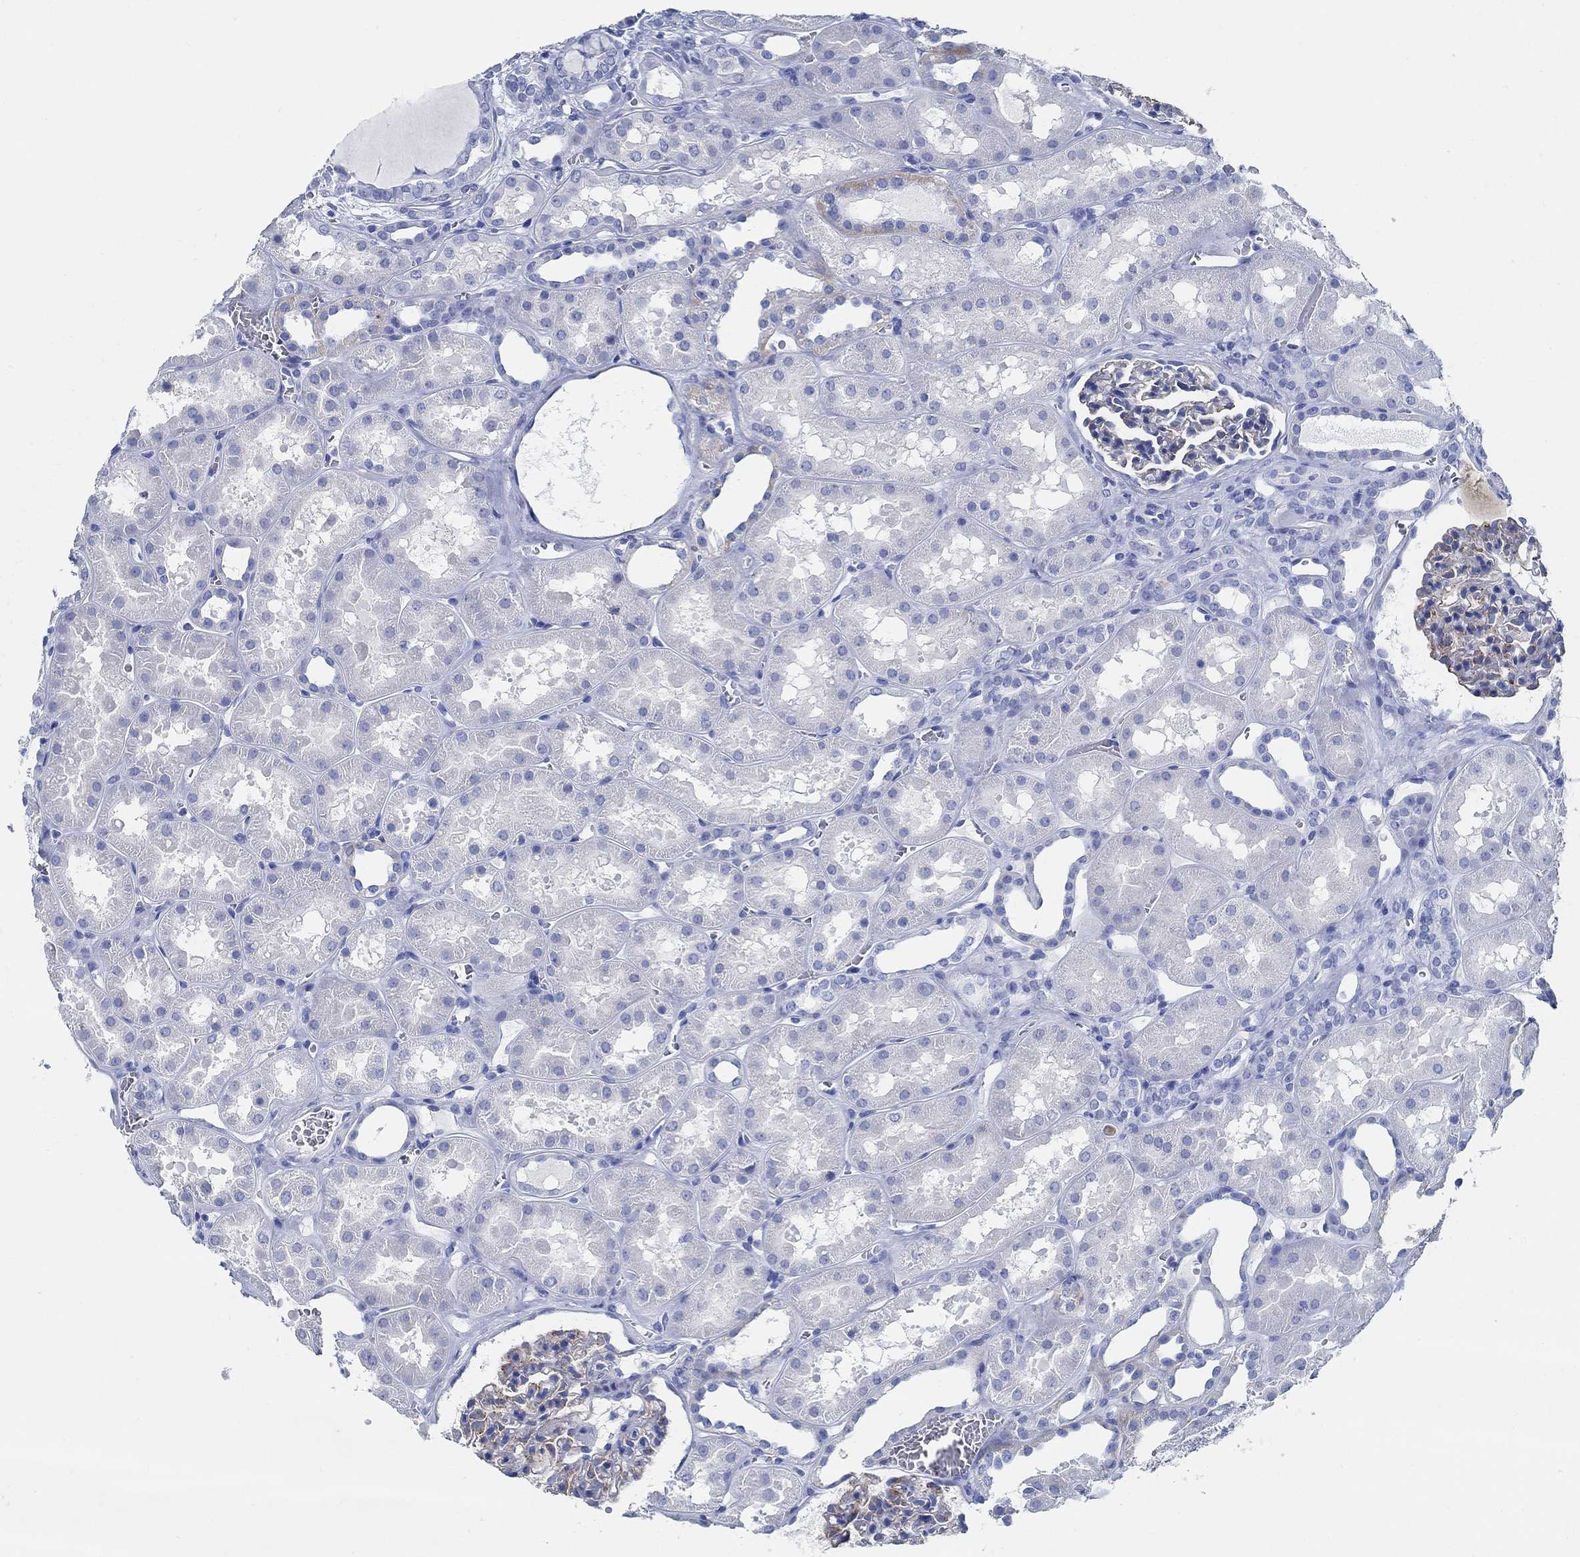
{"staining": {"intensity": "moderate", "quantity": ">75%", "location": "cytoplasmic/membranous"}, "tissue": "kidney", "cell_type": "Cells in glomeruli", "image_type": "normal", "snomed": [{"axis": "morphology", "description": "Normal tissue, NOS"}, {"axis": "topography", "description": "Kidney"}], "caption": "Benign kidney was stained to show a protein in brown. There is medium levels of moderate cytoplasmic/membranous positivity in approximately >75% of cells in glomeruli.", "gene": "SLC45A1", "patient": {"sex": "female", "age": 41}}